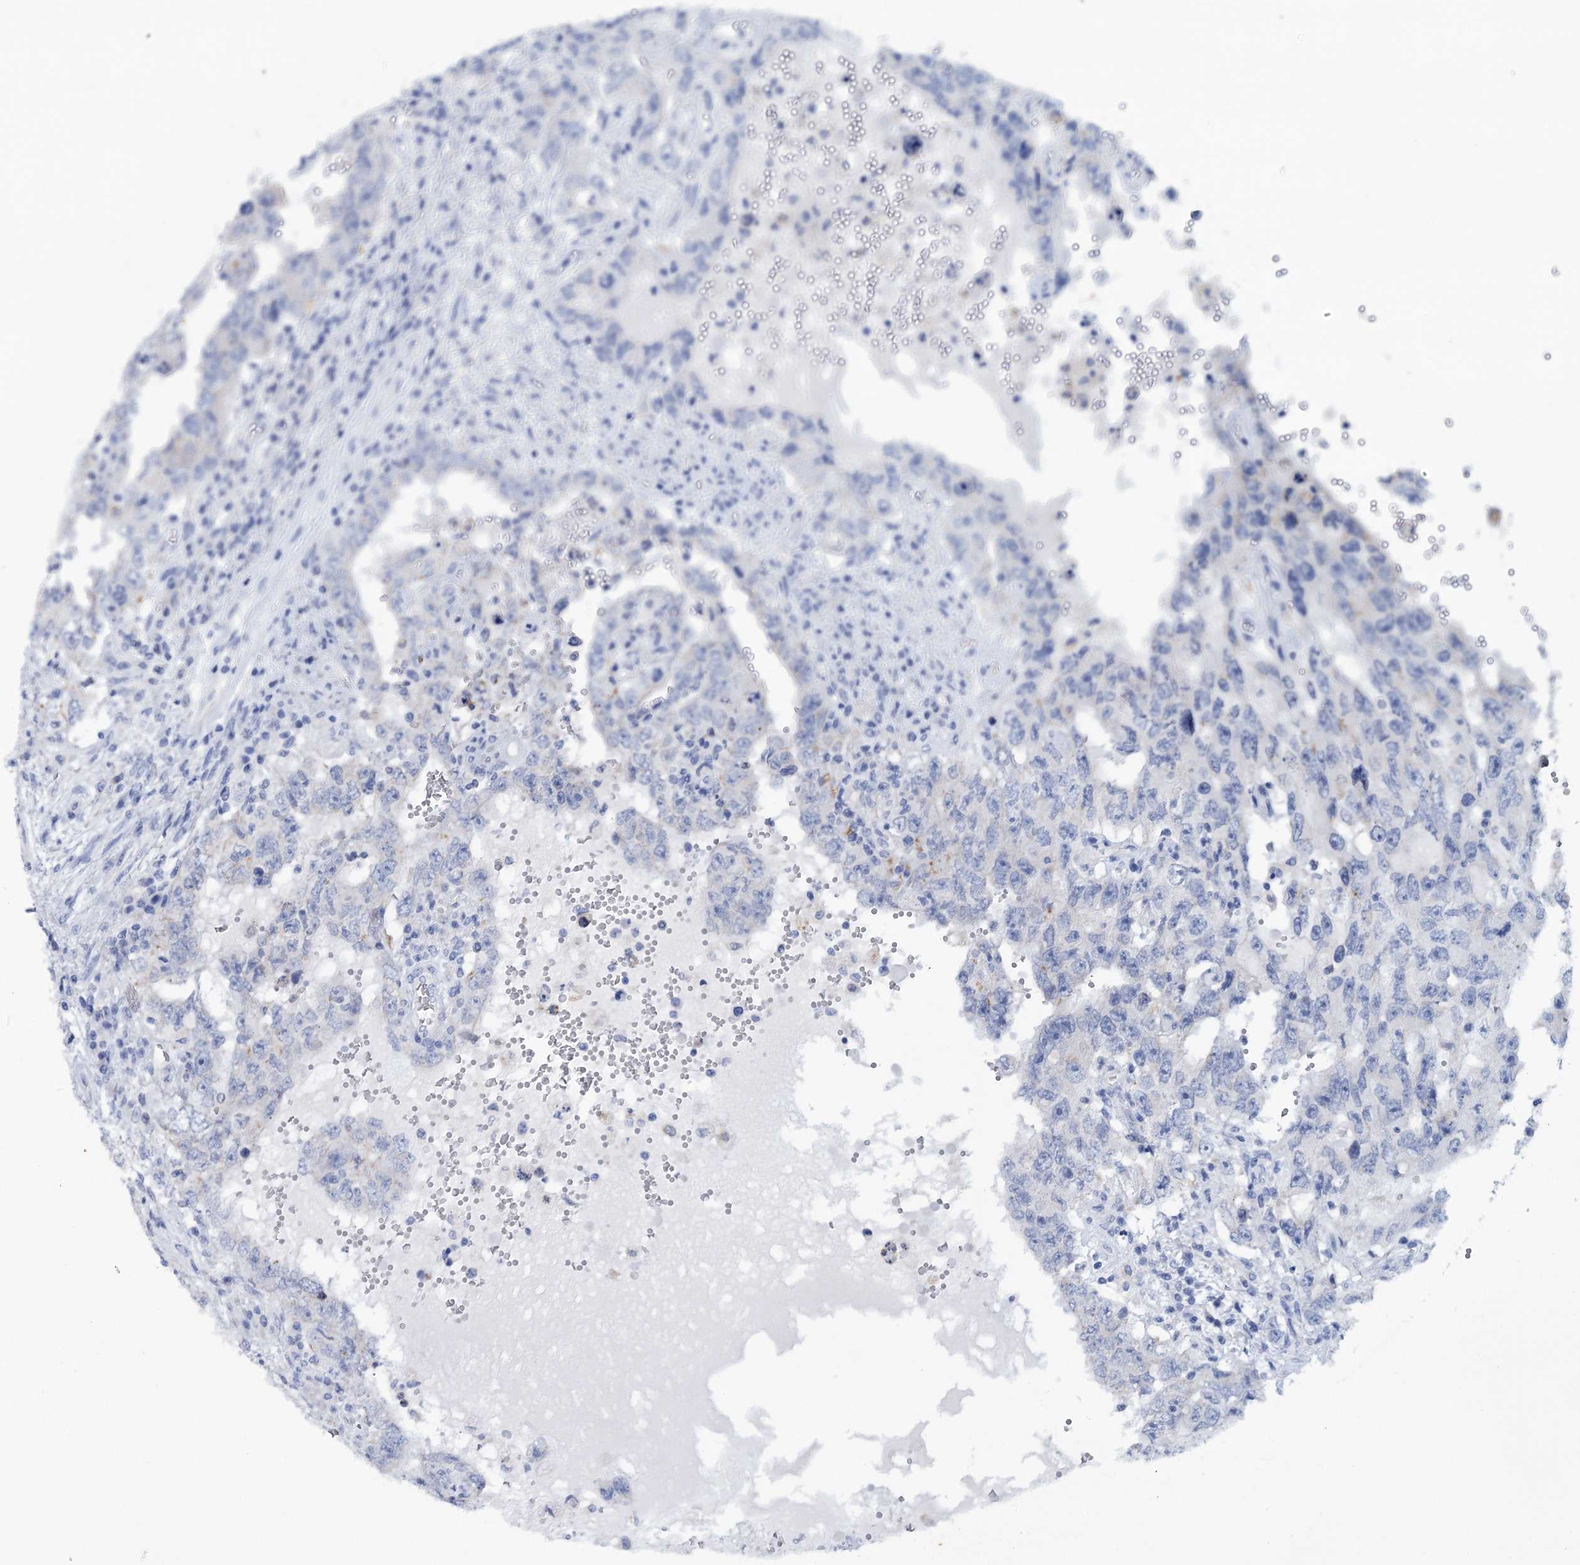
{"staining": {"intensity": "negative", "quantity": "none", "location": "none"}, "tissue": "testis cancer", "cell_type": "Tumor cells", "image_type": "cancer", "snomed": [{"axis": "morphology", "description": "Carcinoma, Embryonal, NOS"}, {"axis": "topography", "description": "Testis"}], "caption": "Immunohistochemistry histopathology image of testis embryonal carcinoma stained for a protein (brown), which reveals no staining in tumor cells.", "gene": "METTL7B", "patient": {"sex": "male", "age": 26}}